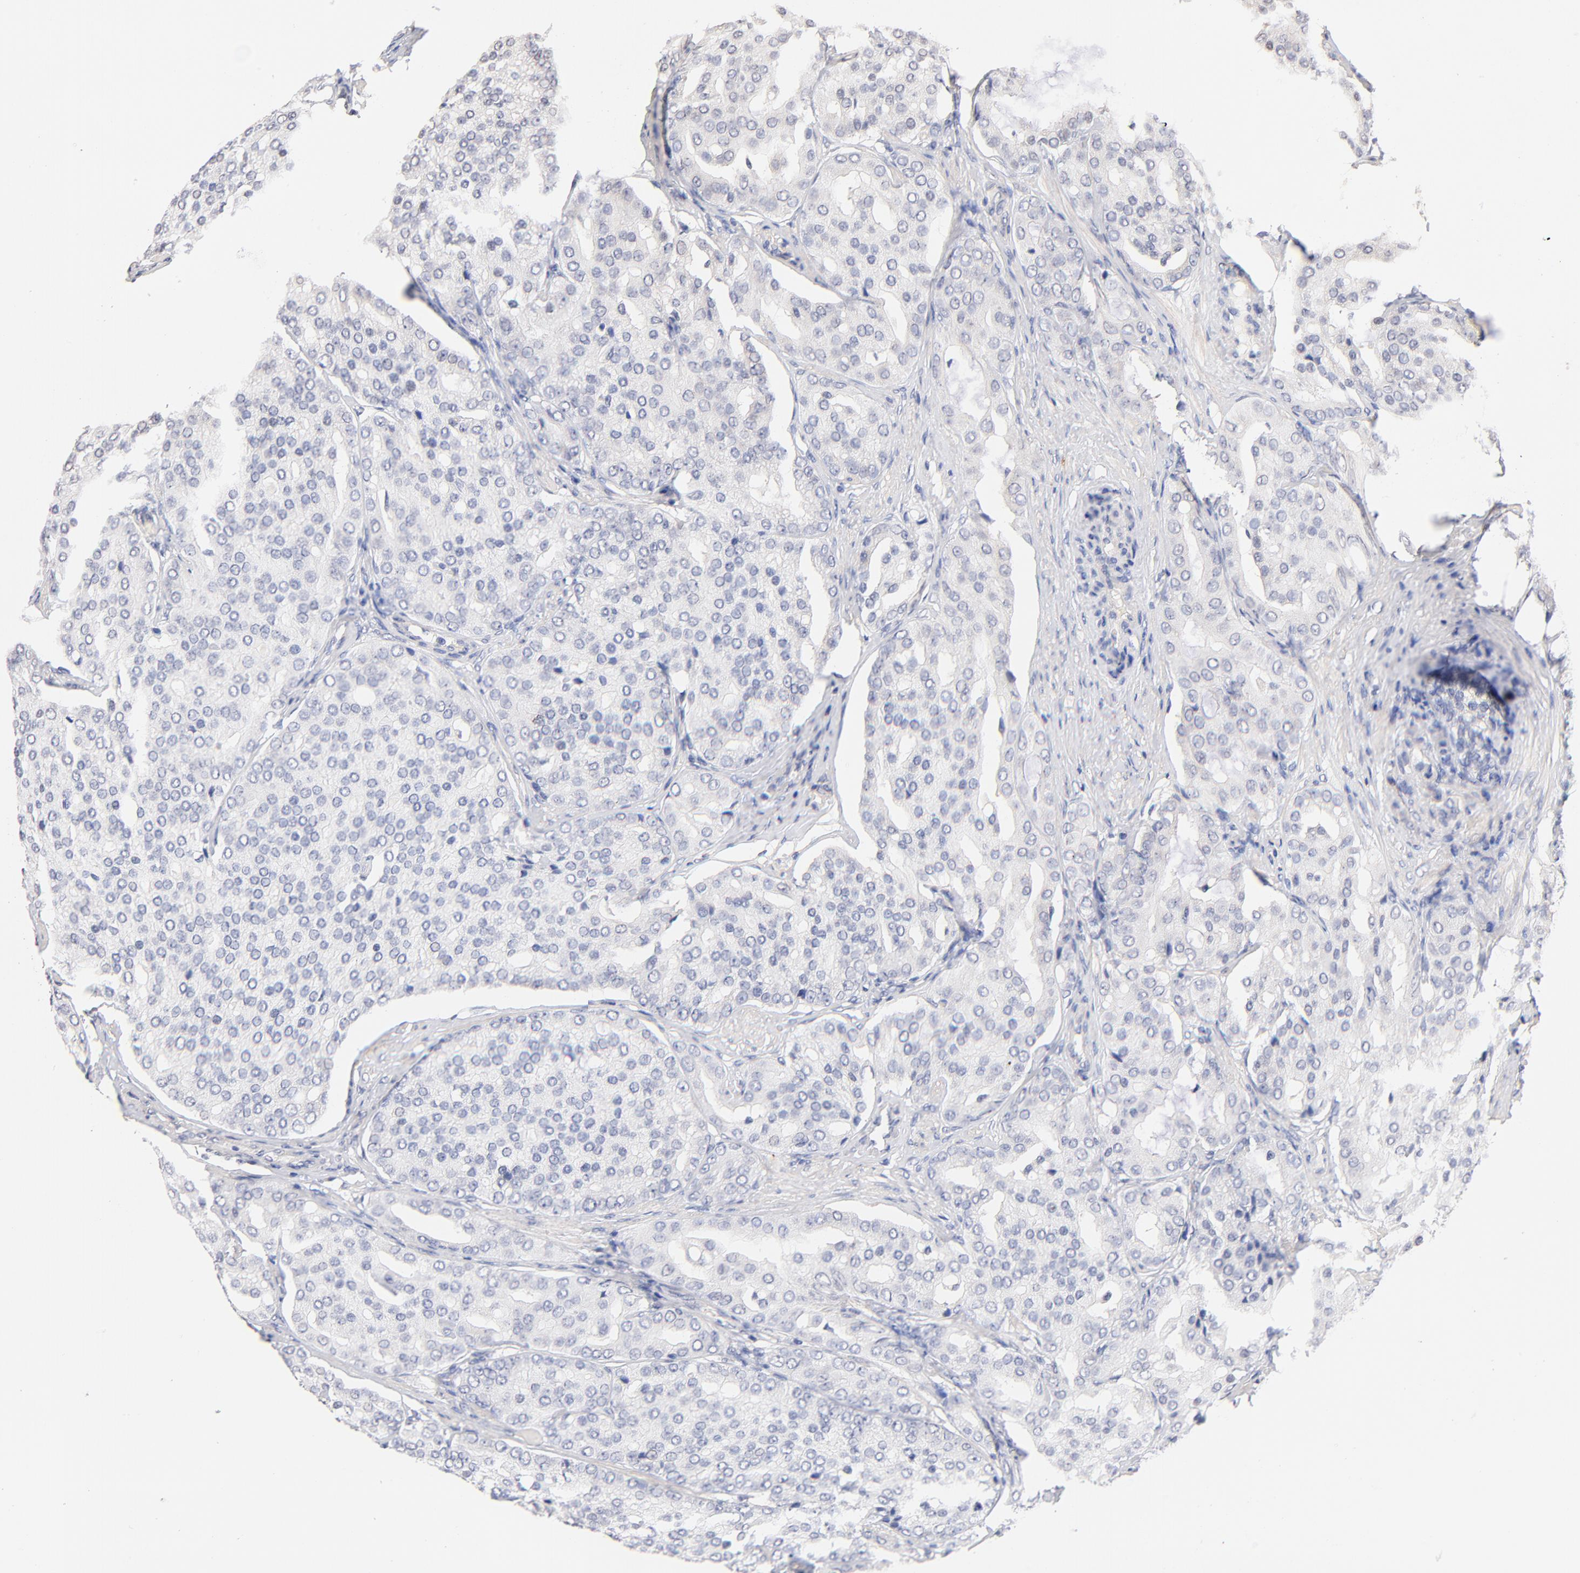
{"staining": {"intensity": "negative", "quantity": "none", "location": "none"}, "tissue": "prostate cancer", "cell_type": "Tumor cells", "image_type": "cancer", "snomed": [{"axis": "morphology", "description": "Adenocarcinoma, High grade"}, {"axis": "topography", "description": "Prostate"}], "caption": "Tumor cells are negative for protein expression in human prostate cancer.", "gene": "RIBC2", "patient": {"sex": "male", "age": 64}}